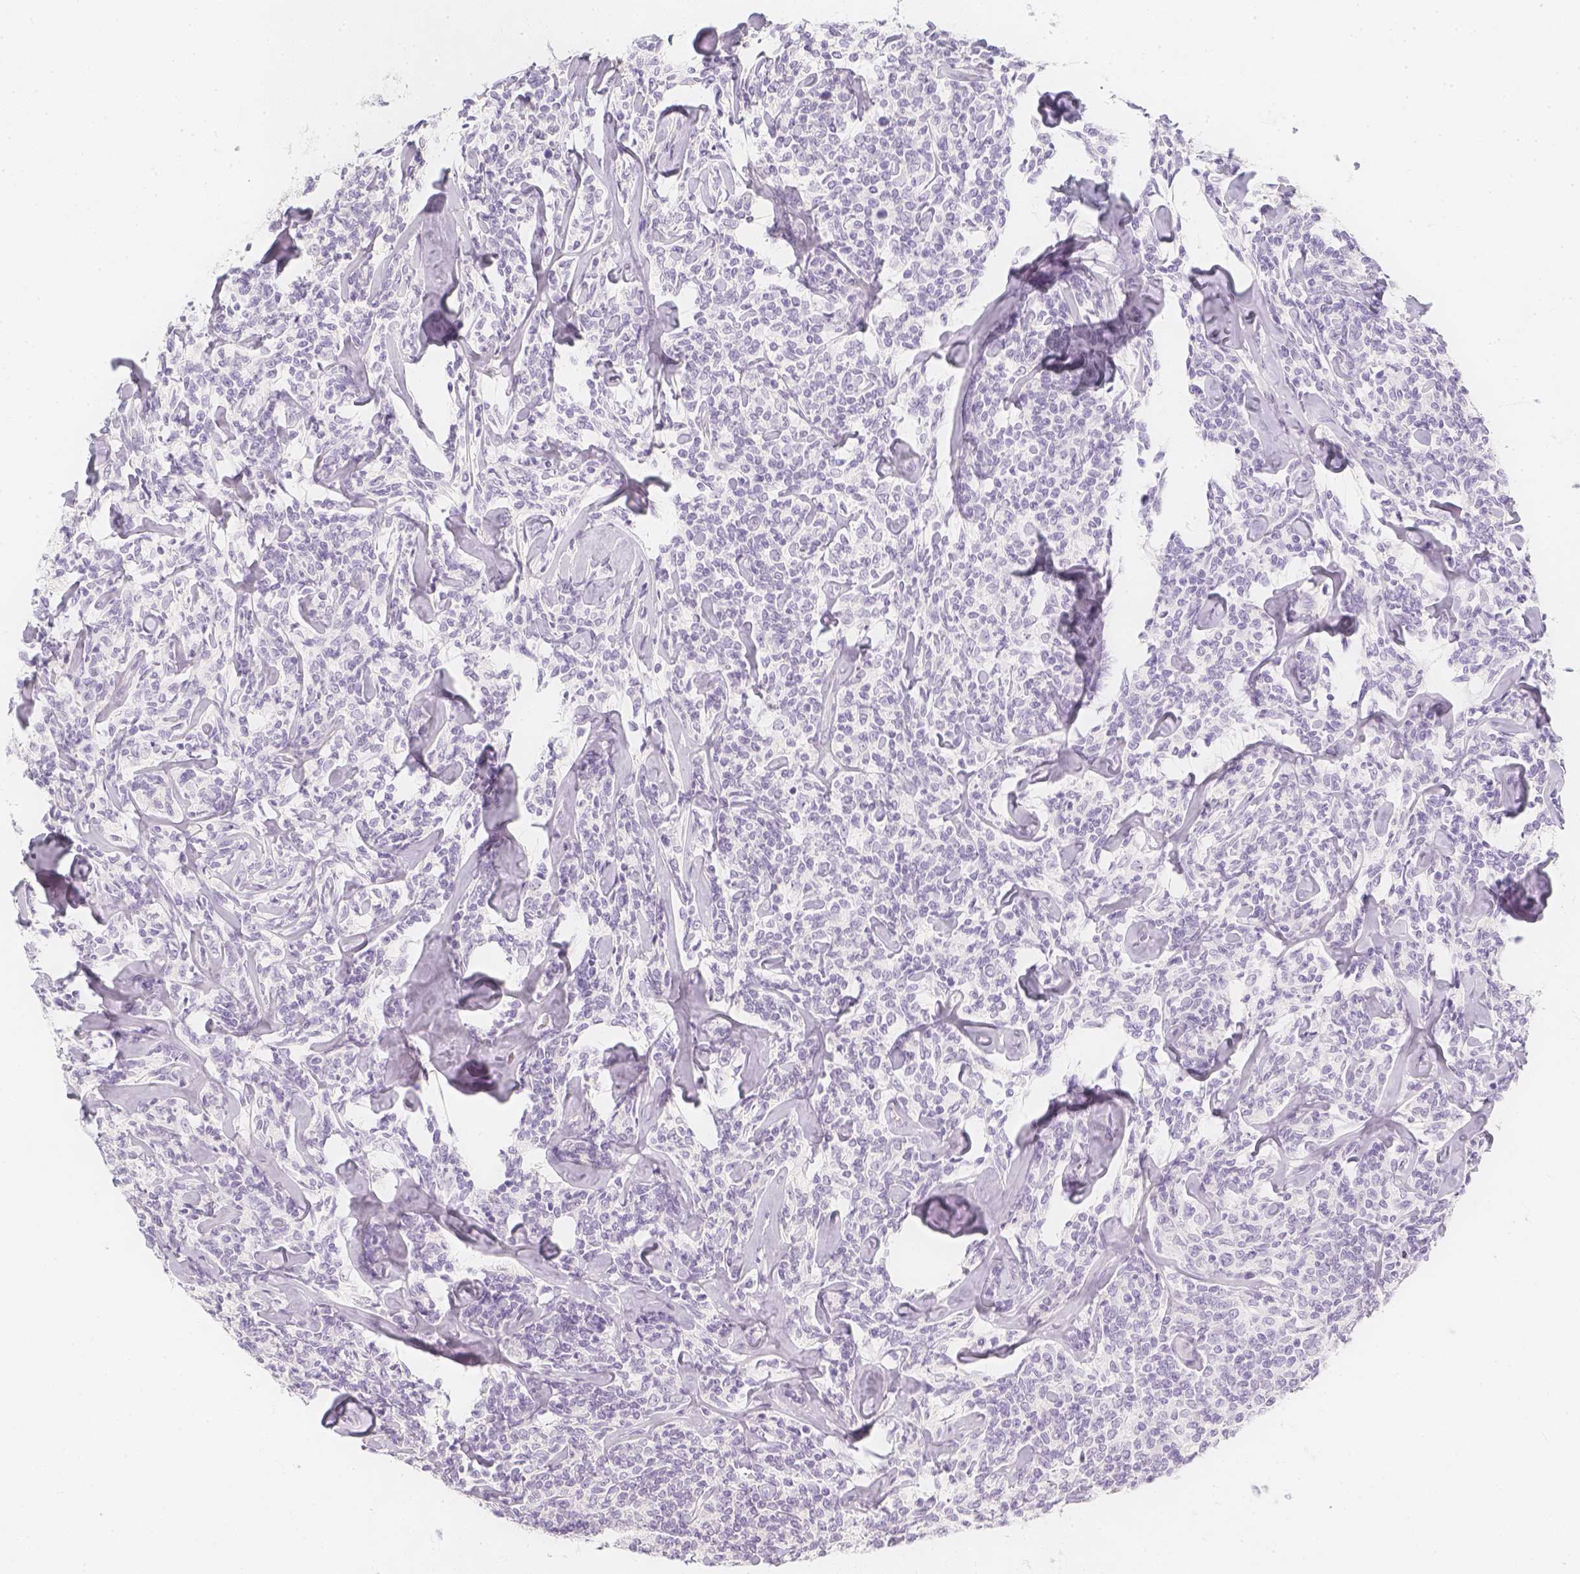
{"staining": {"intensity": "negative", "quantity": "none", "location": "none"}, "tissue": "lymphoma", "cell_type": "Tumor cells", "image_type": "cancer", "snomed": [{"axis": "morphology", "description": "Malignant lymphoma, non-Hodgkin's type, Low grade"}, {"axis": "topography", "description": "Lymph node"}], "caption": "Immunohistochemistry micrograph of neoplastic tissue: low-grade malignant lymphoma, non-Hodgkin's type stained with DAB reveals no significant protein positivity in tumor cells.", "gene": "SLC18A1", "patient": {"sex": "female", "age": 56}}